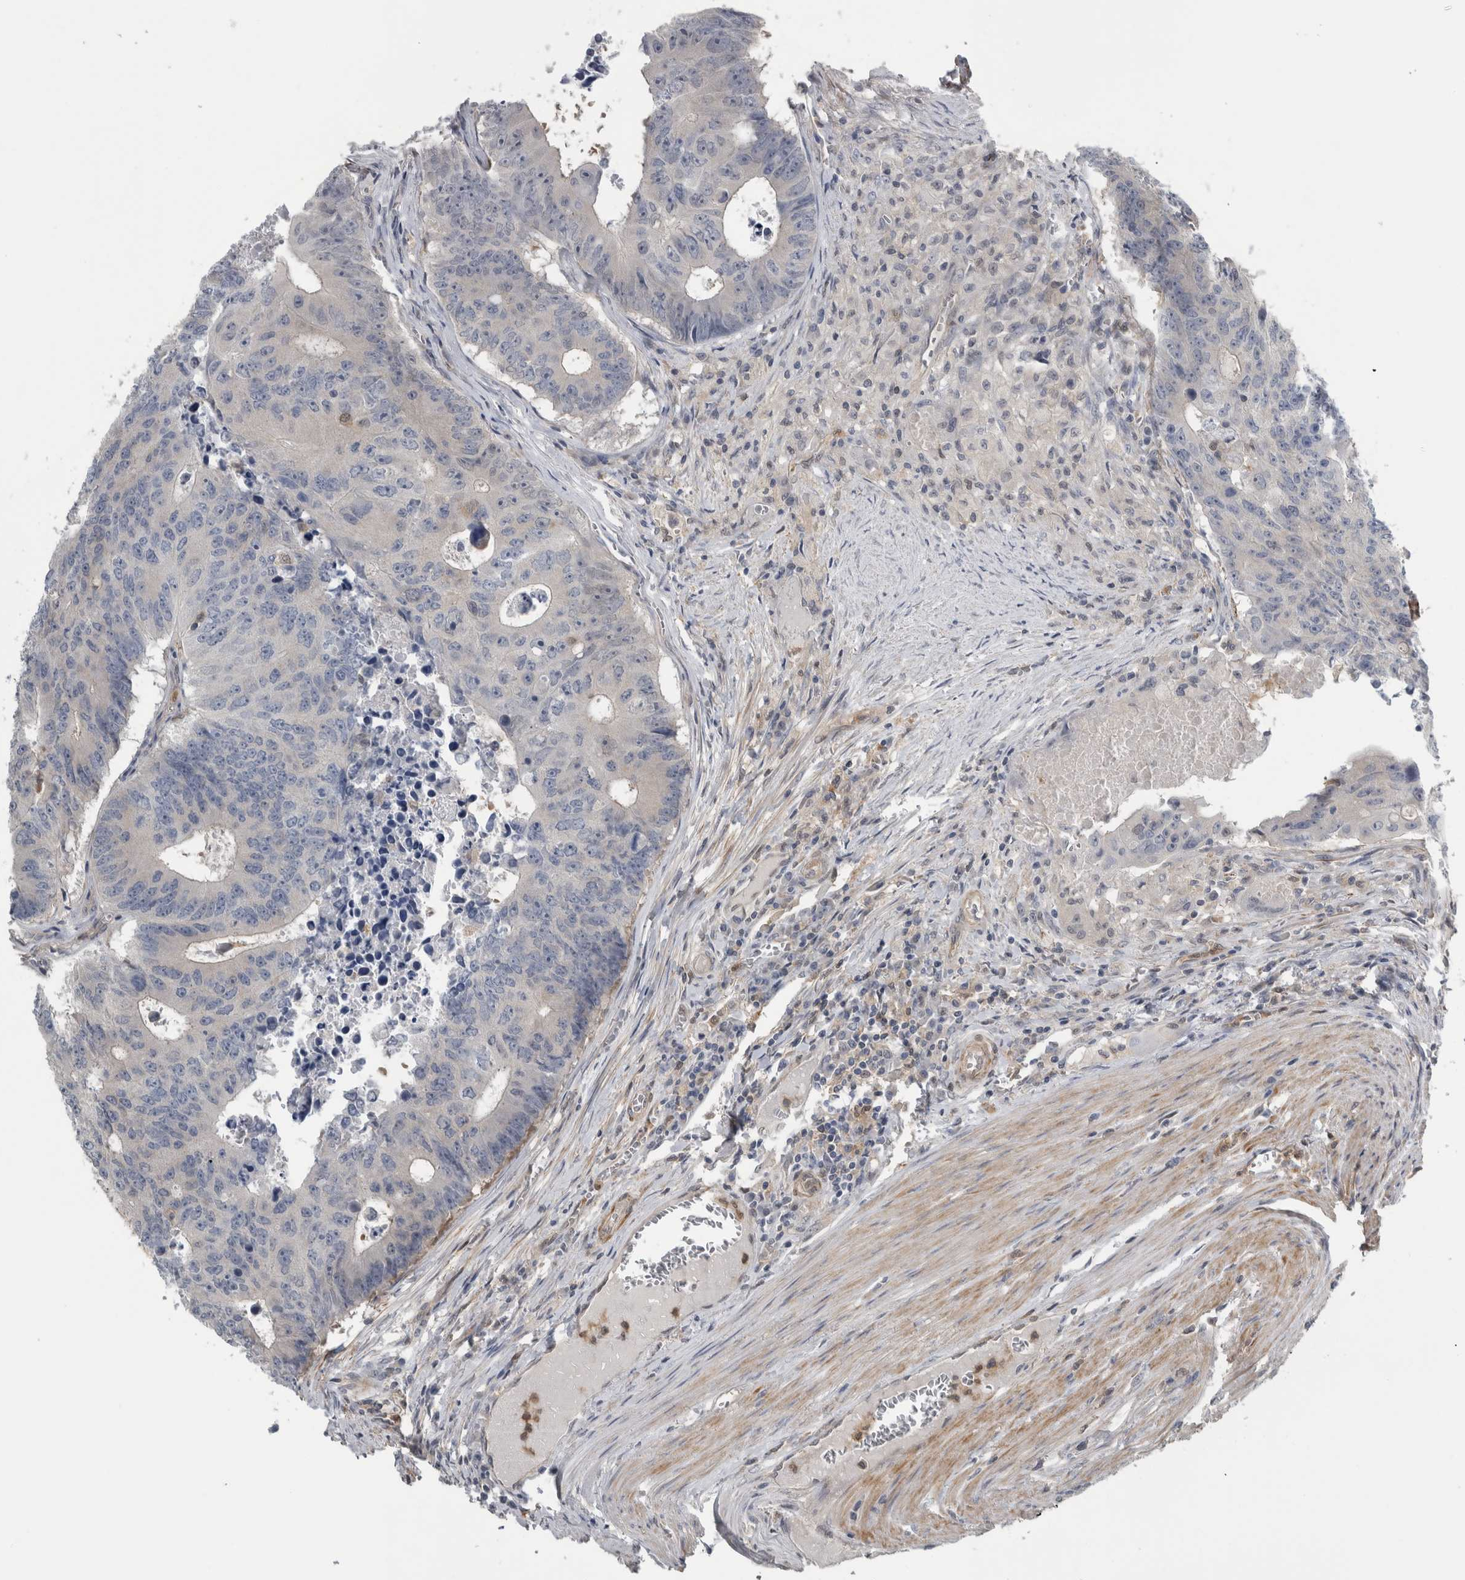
{"staining": {"intensity": "negative", "quantity": "none", "location": "none"}, "tissue": "colorectal cancer", "cell_type": "Tumor cells", "image_type": "cancer", "snomed": [{"axis": "morphology", "description": "Adenocarcinoma, NOS"}, {"axis": "topography", "description": "Colon"}], "caption": "This photomicrograph is of colorectal cancer stained with IHC to label a protein in brown with the nuclei are counter-stained blue. There is no positivity in tumor cells. (DAB (3,3'-diaminobenzidine) IHC with hematoxylin counter stain).", "gene": "NAPRT", "patient": {"sex": "male", "age": 87}}